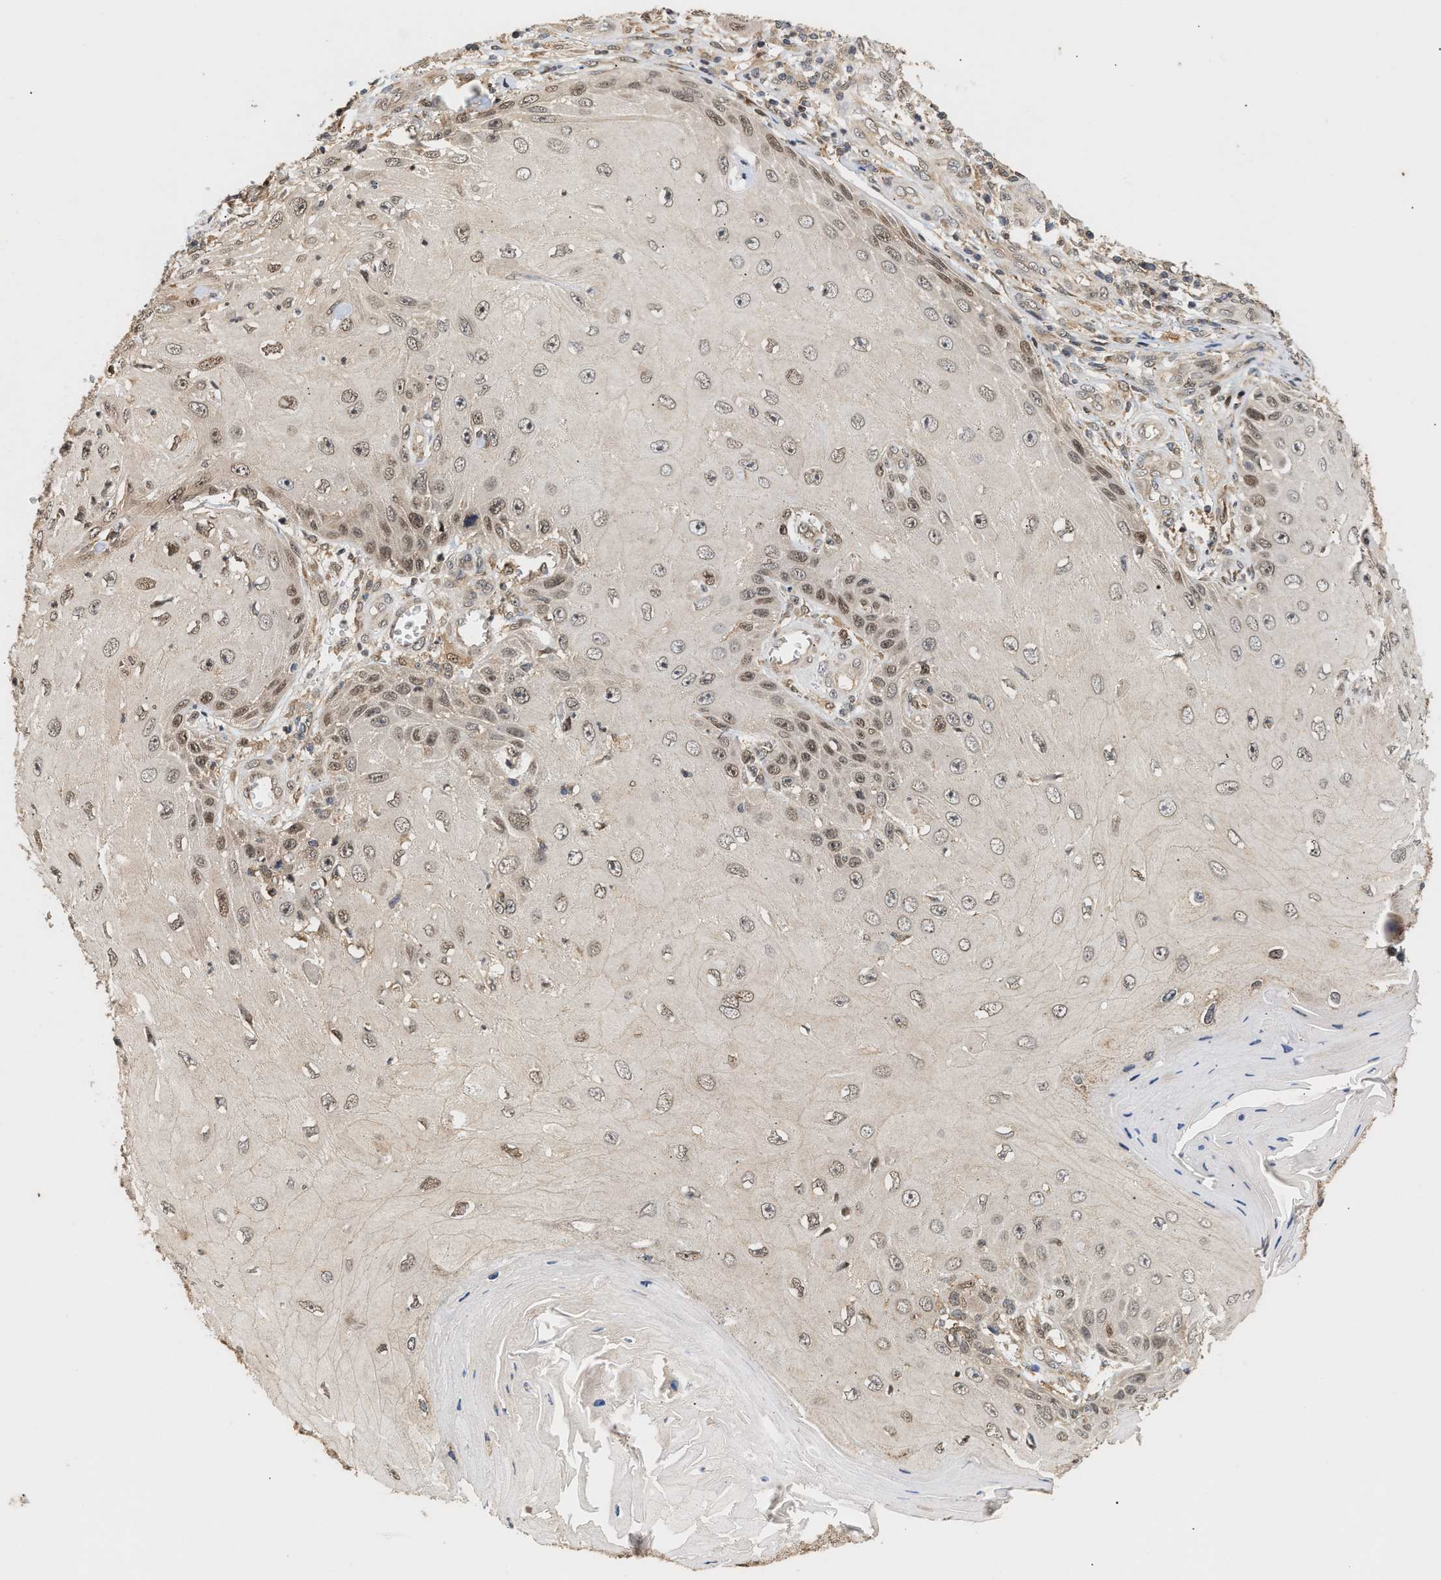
{"staining": {"intensity": "weak", "quantity": "<25%", "location": "nuclear"}, "tissue": "skin cancer", "cell_type": "Tumor cells", "image_type": "cancer", "snomed": [{"axis": "morphology", "description": "Squamous cell carcinoma, NOS"}, {"axis": "topography", "description": "Skin"}], "caption": "A photomicrograph of human skin squamous cell carcinoma is negative for staining in tumor cells. (DAB (3,3'-diaminobenzidine) IHC, high magnification).", "gene": "ABHD5", "patient": {"sex": "female", "age": 73}}